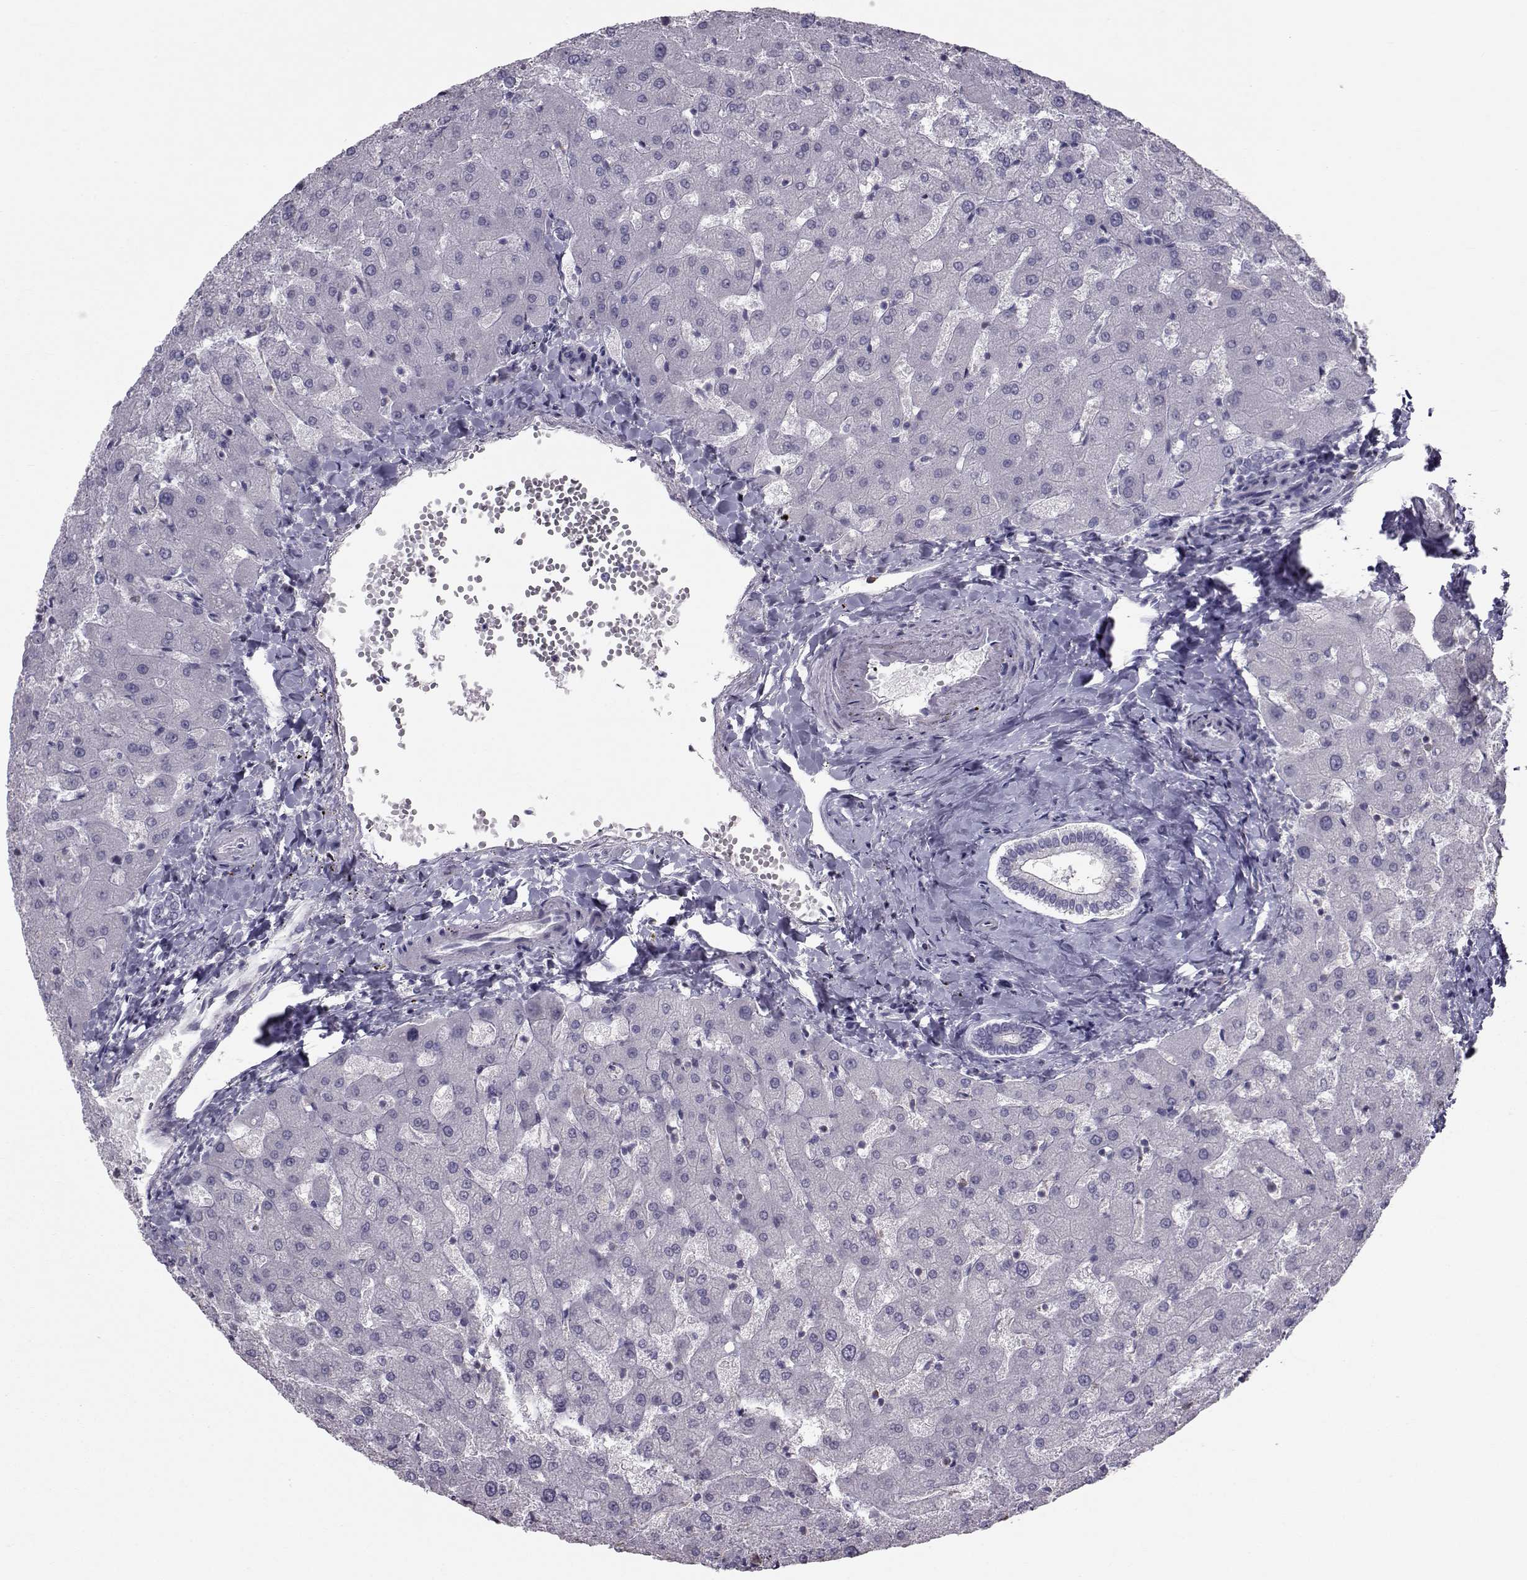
{"staining": {"intensity": "negative", "quantity": "none", "location": "none"}, "tissue": "liver", "cell_type": "Cholangiocytes", "image_type": "normal", "snomed": [{"axis": "morphology", "description": "Normal tissue, NOS"}, {"axis": "topography", "description": "Liver"}], "caption": "The photomicrograph demonstrates no significant expression in cholangiocytes of liver.", "gene": "GARIN3", "patient": {"sex": "female", "age": 50}}